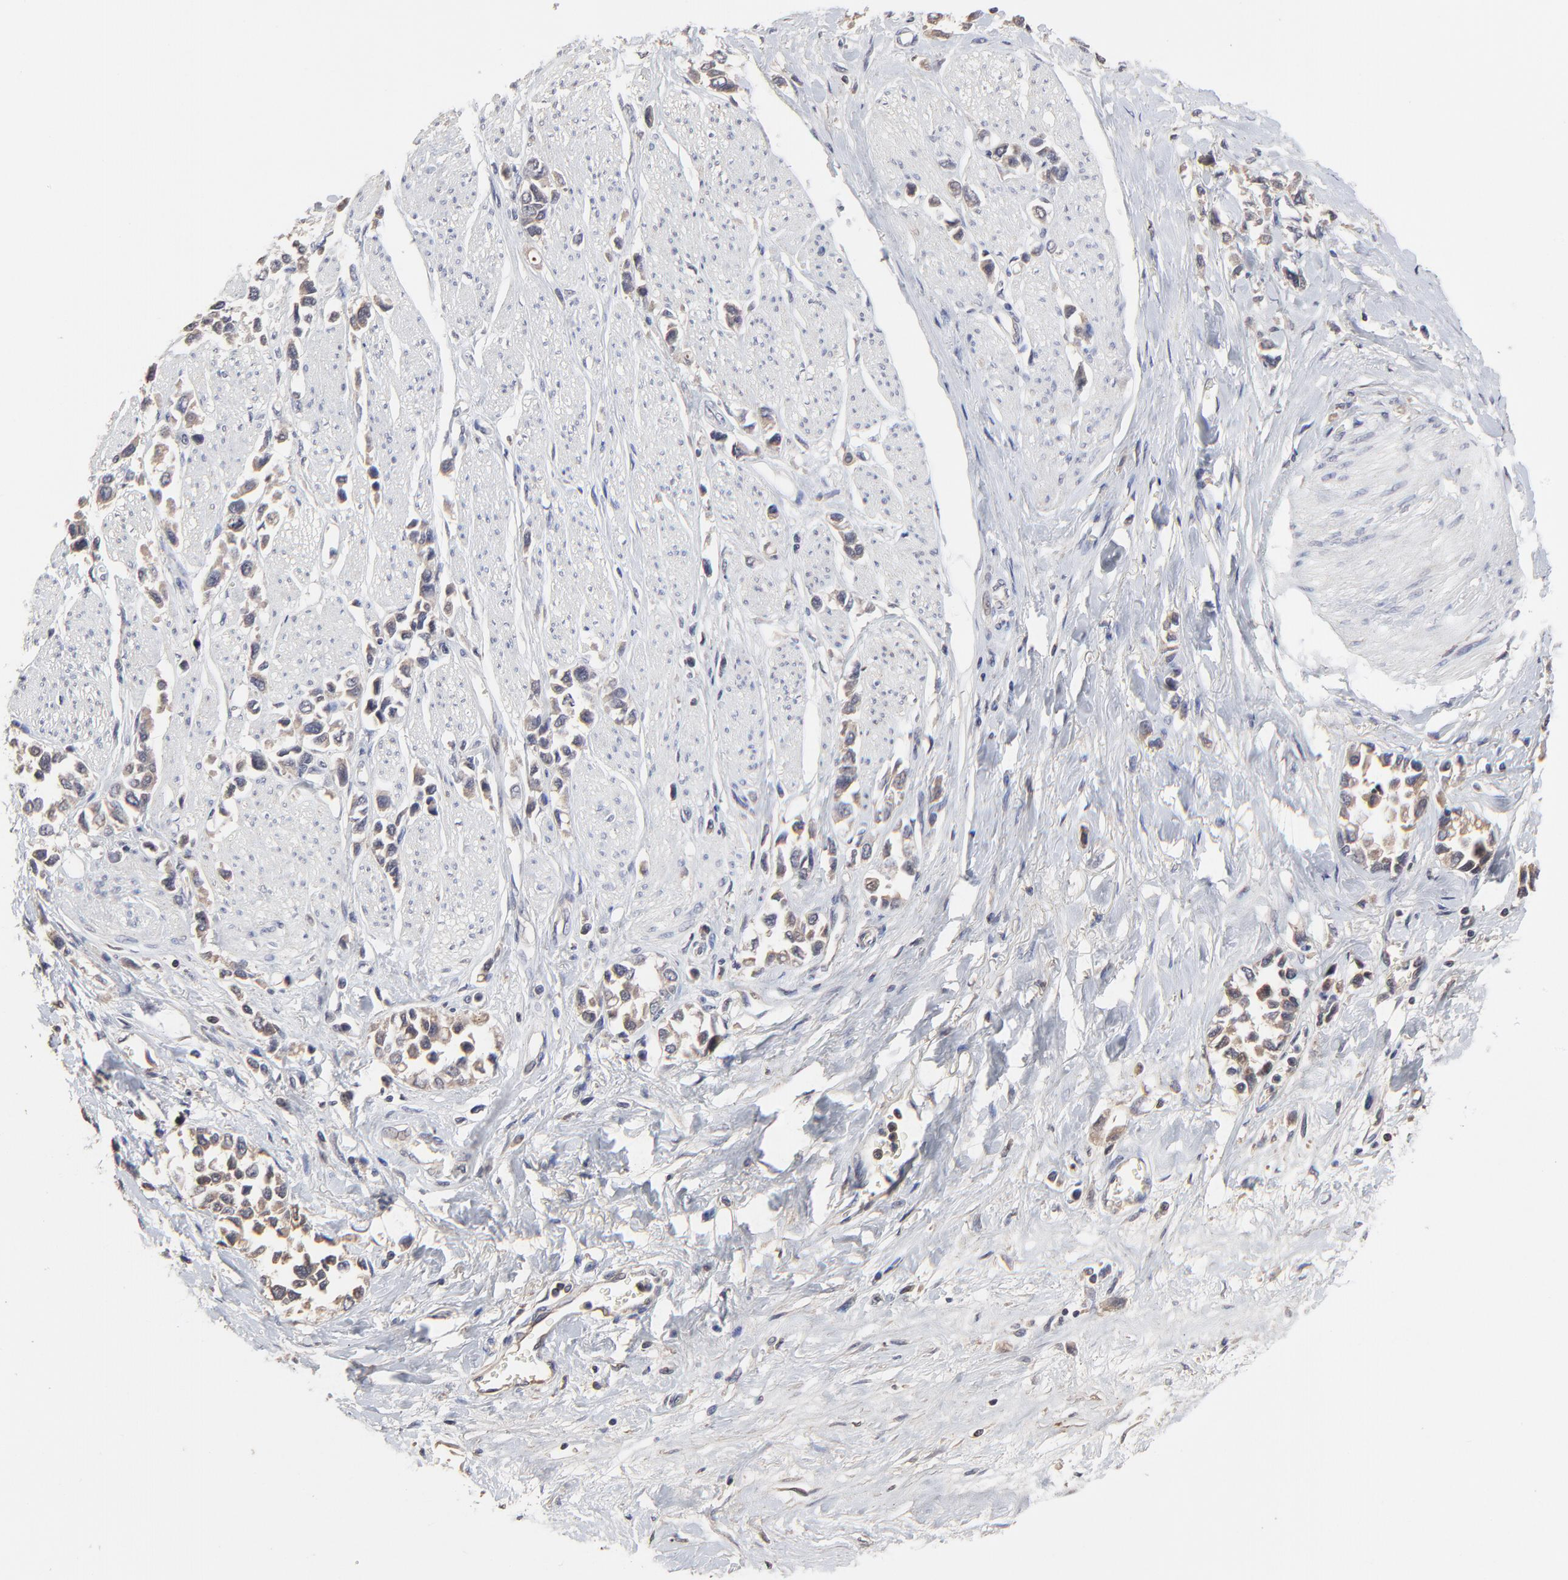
{"staining": {"intensity": "weak", "quantity": "25%-75%", "location": "cytoplasmic/membranous"}, "tissue": "stomach cancer", "cell_type": "Tumor cells", "image_type": "cancer", "snomed": [{"axis": "morphology", "description": "Adenocarcinoma, NOS"}, {"axis": "topography", "description": "Stomach, upper"}], "caption": "Brown immunohistochemical staining in human stomach adenocarcinoma demonstrates weak cytoplasmic/membranous positivity in about 25%-75% of tumor cells.", "gene": "VPREB3", "patient": {"sex": "male", "age": 76}}